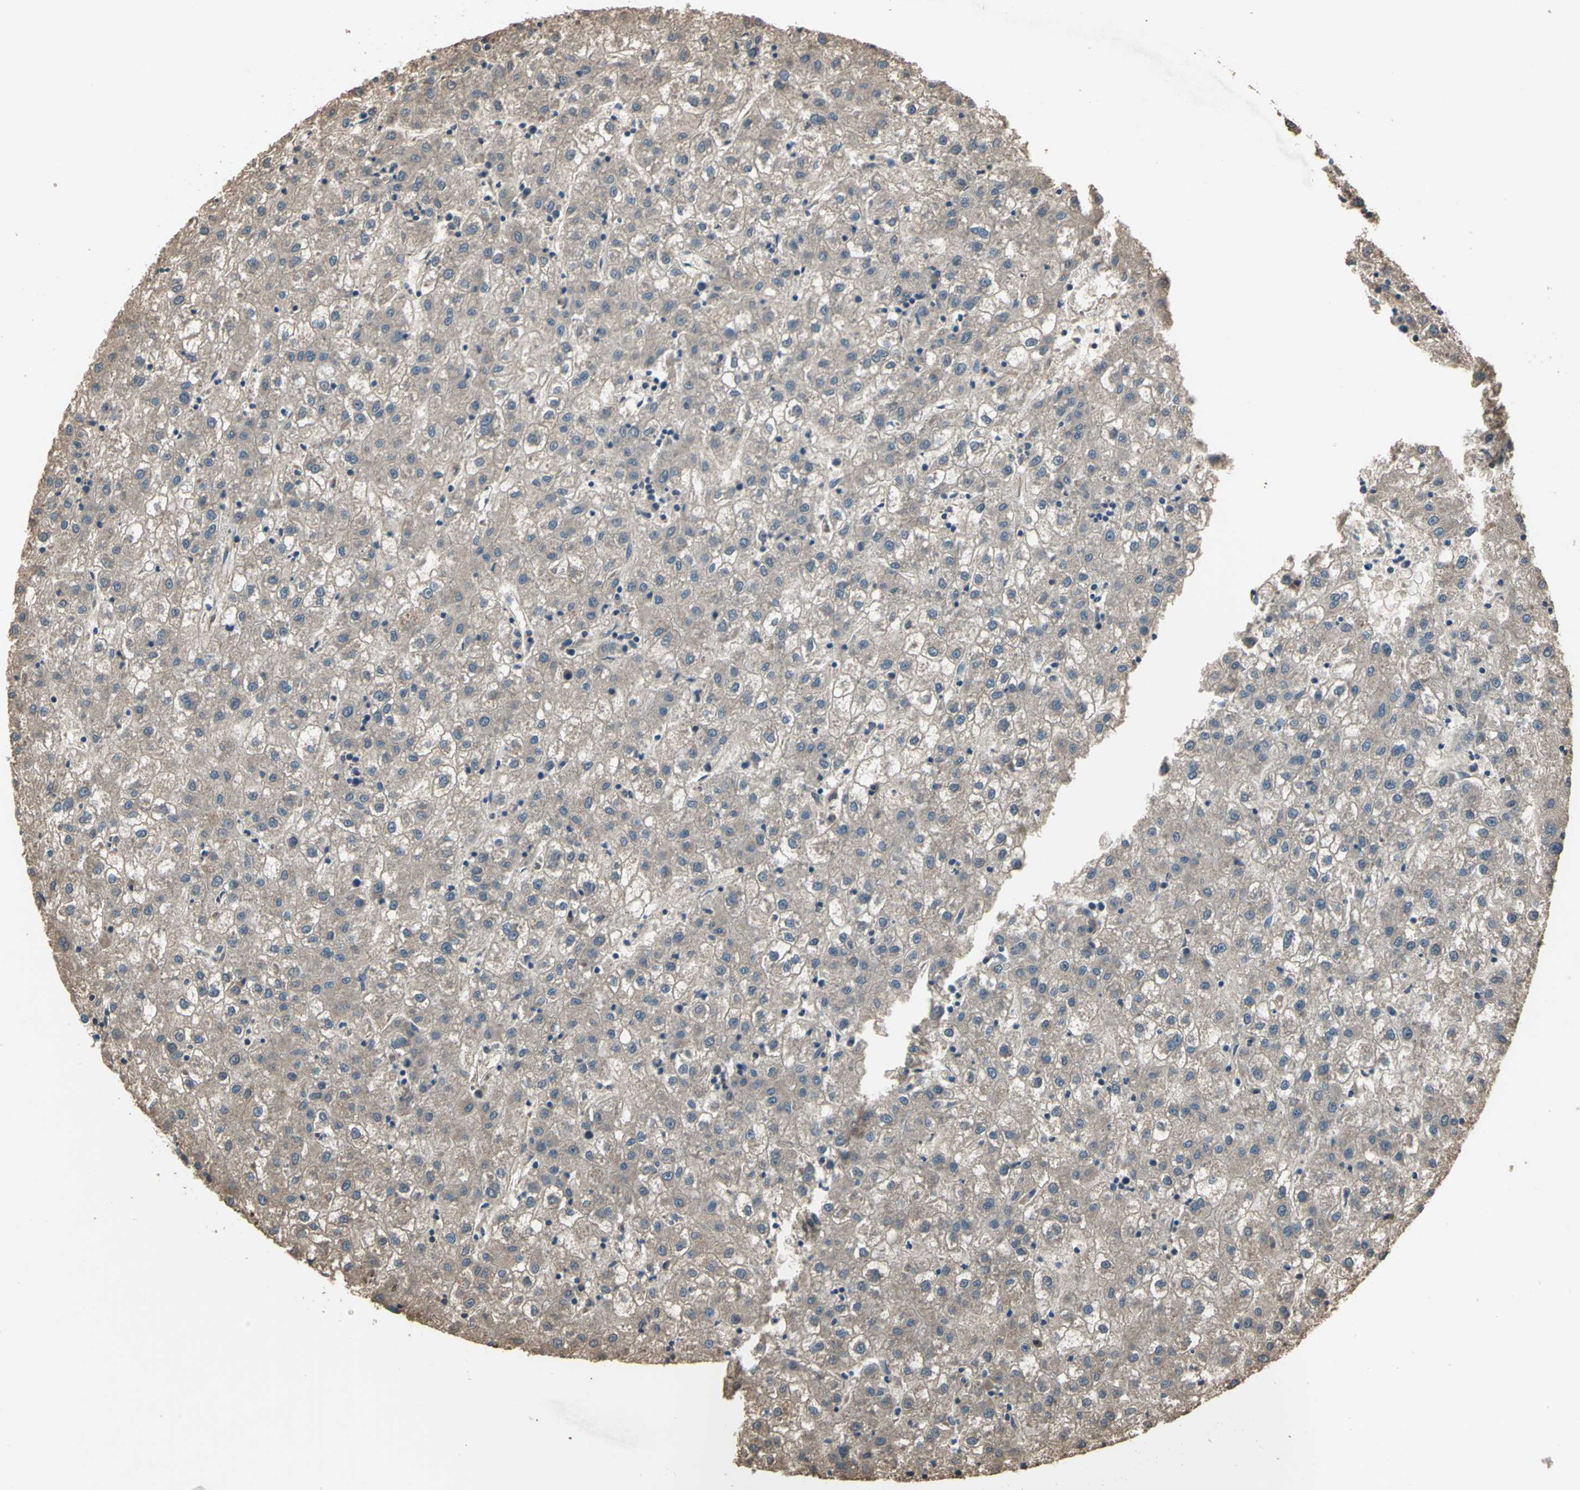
{"staining": {"intensity": "weak", "quantity": ">75%", "location": "cytoplasmic/membranous"}, "tissue": "liver cancer", "cell_type": "Tumor cells", "image_type": "cancer", "snomed": [{"axis": "morphology", "description": "Carcinoma, Hepatocellular, NOS"}, {"axis": "topography", "description": "Liver"}], "caption": "Immunohistochemical staining of liver cancer (hepatocellular carcinoma) shows low levels of weak cytoplasmic/membranous protein expression in about >75% of tumor cells.", "gene": "TRAK1", "patient": {"sex": "male", "age": 72}}